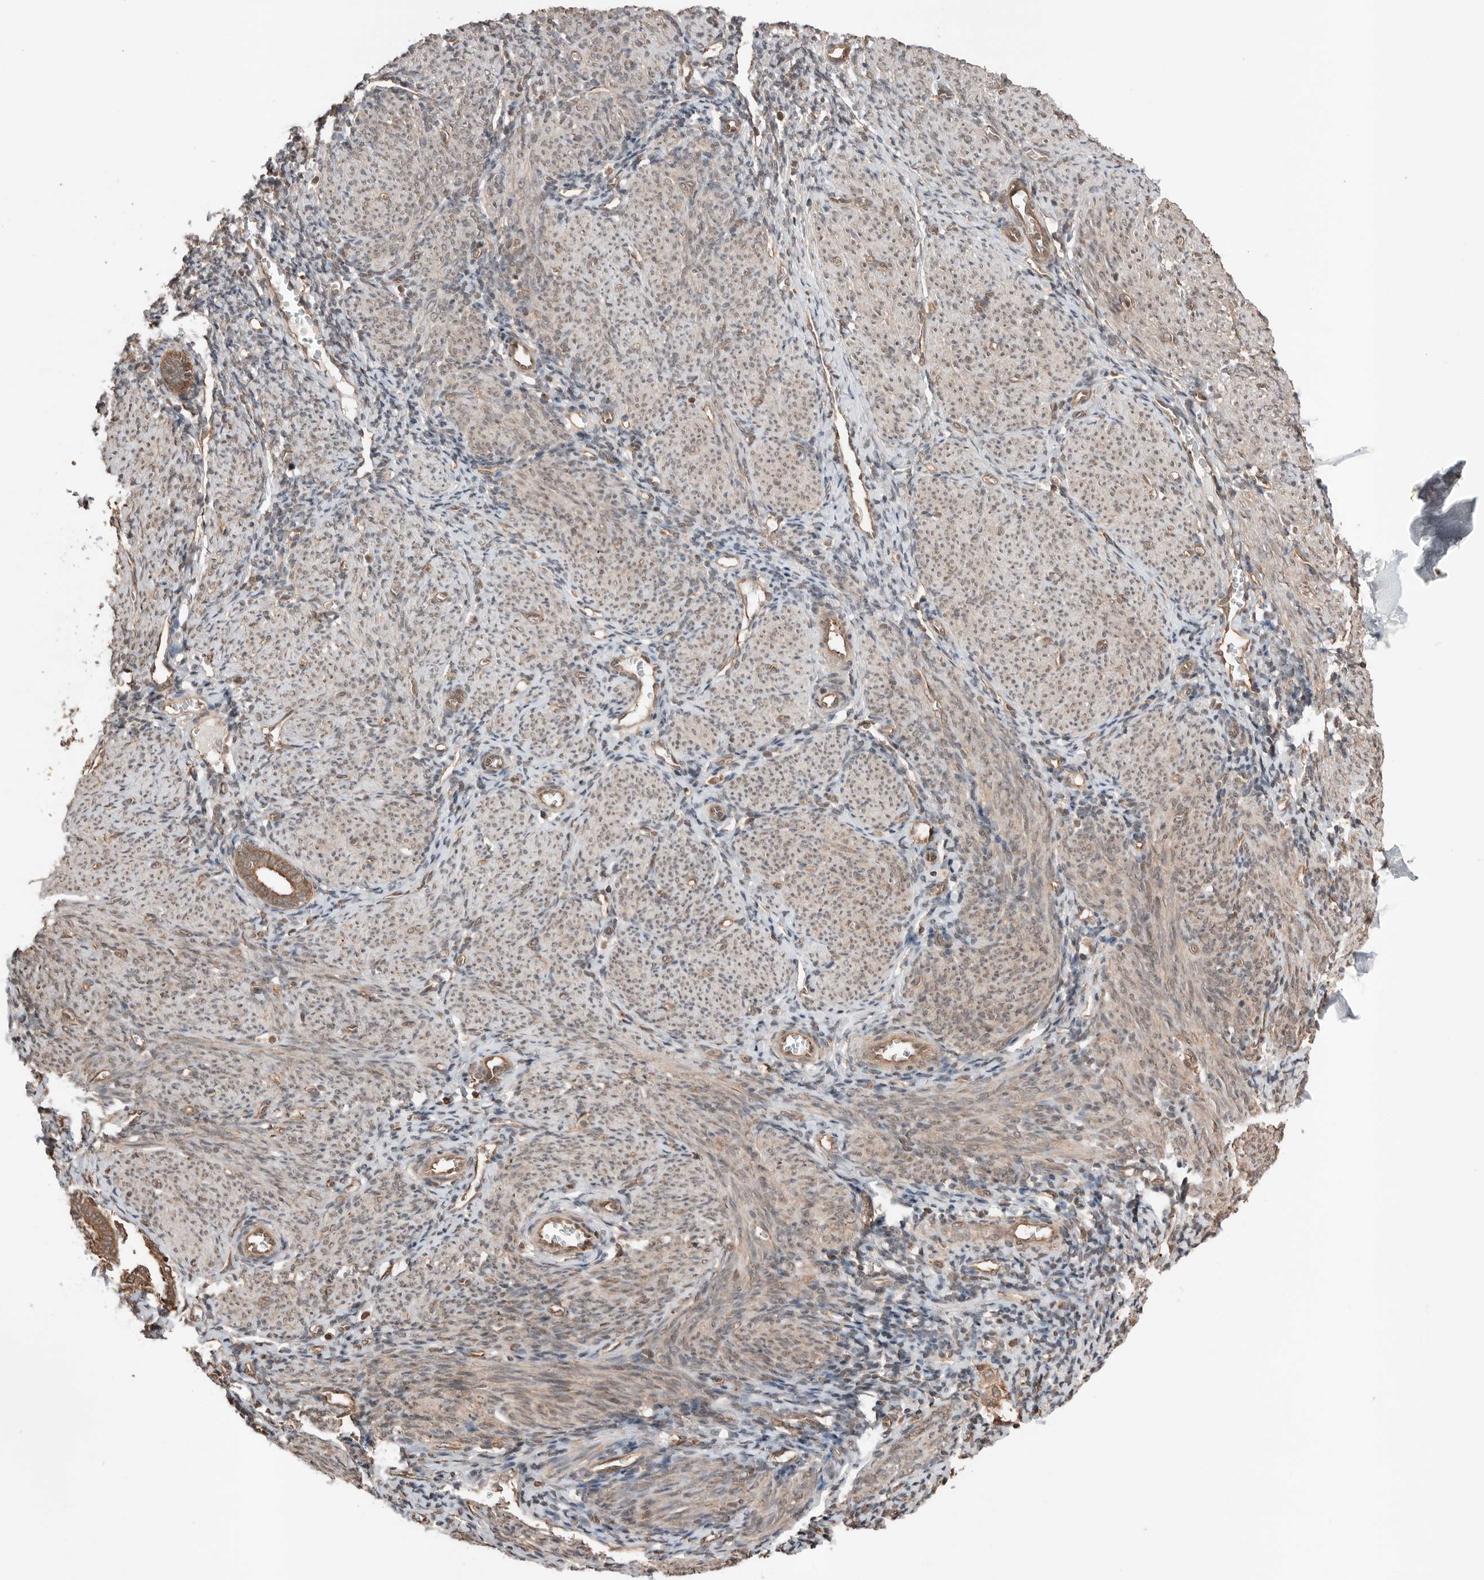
{"staining": {"intensity": "moderate", "quantity": "<25%", "location": "cytoplasmic/membranous"}, "tissue": "endometrium", "cell_type": "Cells in endometrial stroma", "image_type": "normal", "snomed": [{"axis": "morphology", "description": "Normal tissue, NOS"}, {"axis": "morphology", "description": "Adenocarcinoma, NOS"}, {"axis": "topography", "description": "Endometrium"}], "caption": "Immunohistochemistry micrograph of unremarkable endometrium stained for a protein (brown), which exhibits low levels of moderate cytoplasmic/membranous expression in about <25% of cells in endometrial stroma.", "gene": "PEAK1", "patient": {"sex": "female", "age": 57}}